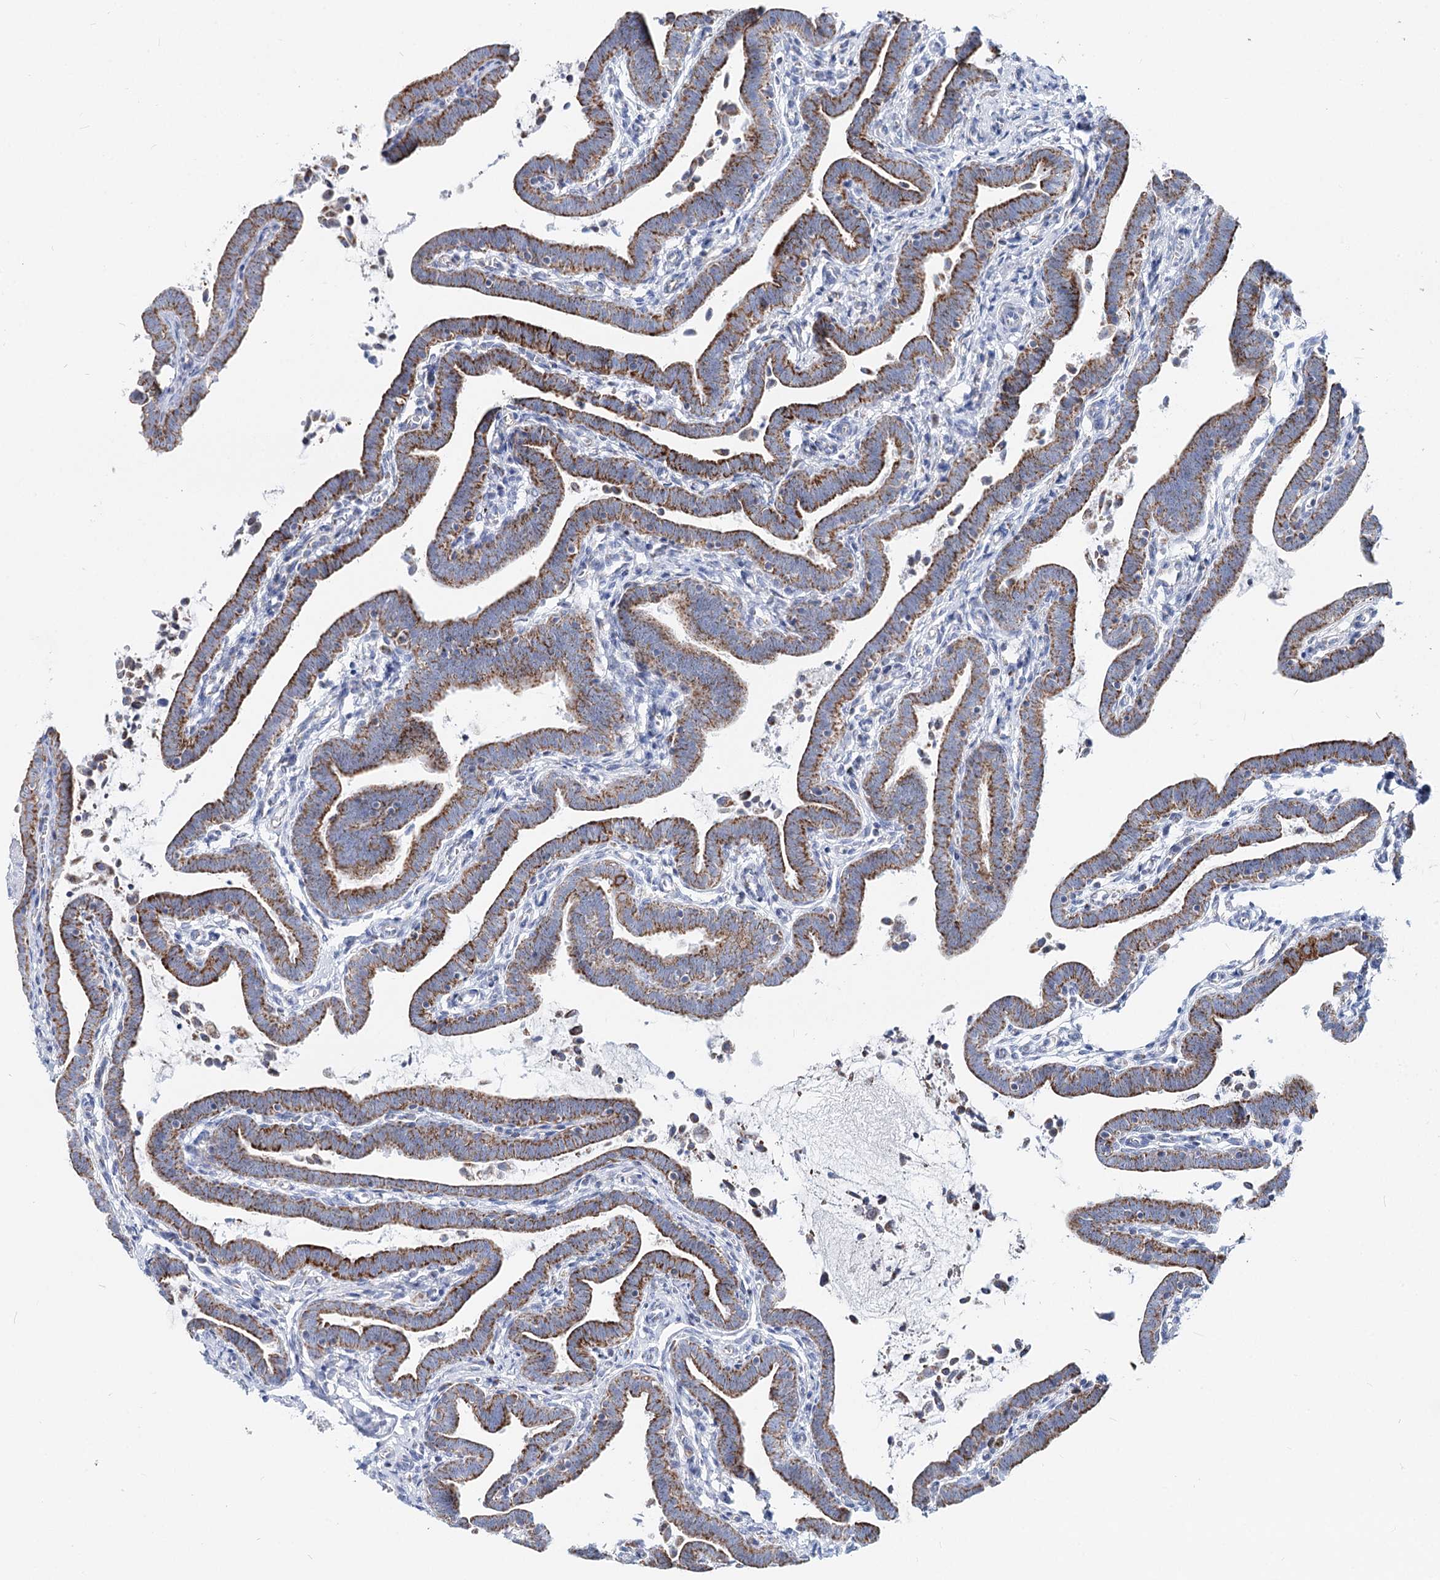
{"staining": {"intensity": "moderate", "quantity": ">75%", "location": "cytoplasmic/membranous"}, "tissue": "fallopian tube", "cell_type": "Glandular cells", "image_type": "normal", "snomed": [{"axis": "morphology", "description": "Normal tissue, NOS"}, {"axis": "topography", "description": "Fallopian tube"}], "caption": "IHC of benign fallopian tube demonstrates medium levels of moderate cytoplasmic/membranous expression in approximately >75% of glandular cells.", "gene": "MCCC2", "patient": {"sex": "female", "age": 36}}